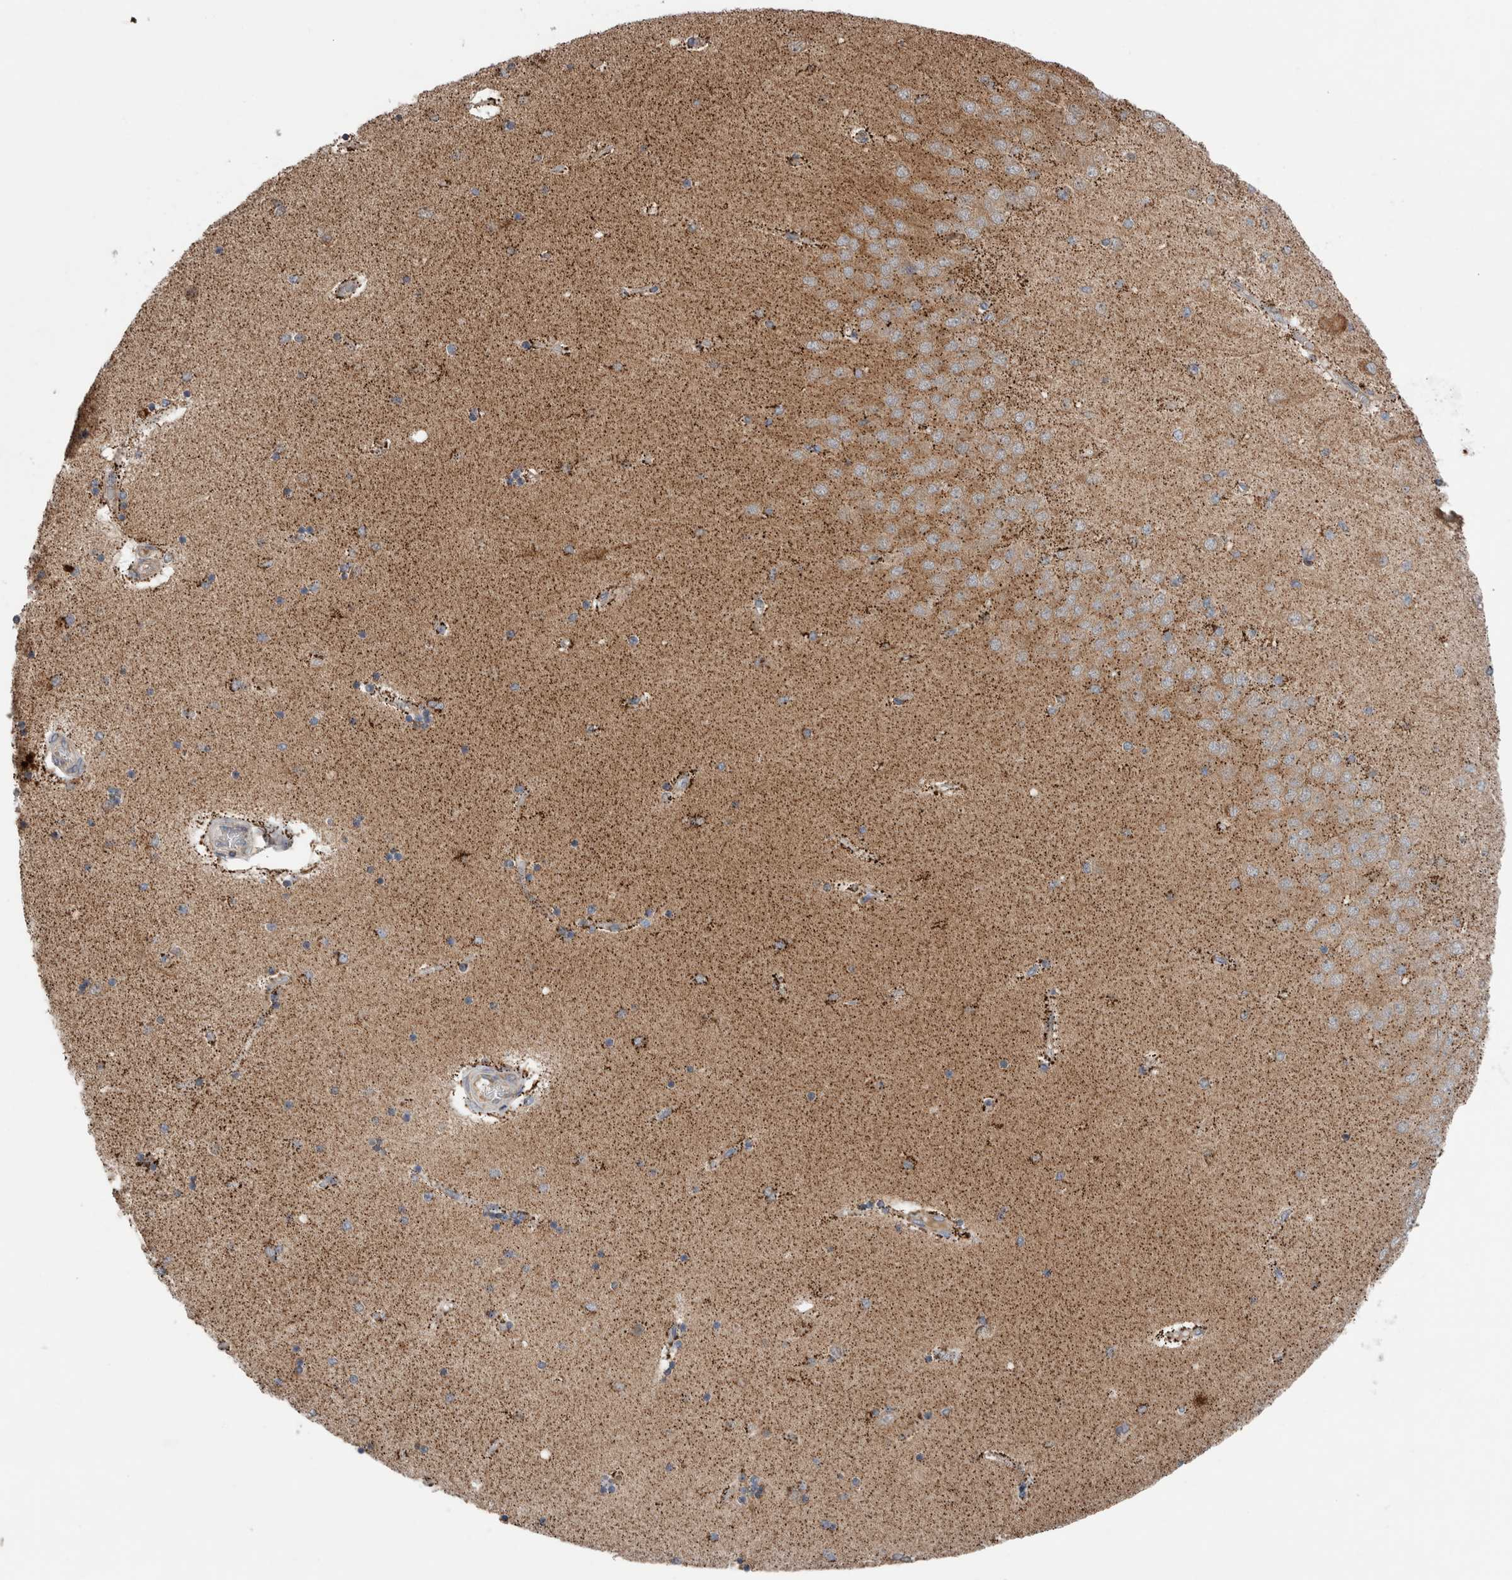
{"staining": {"intensity": "strong", "quantity": "<25%", "location": "cytoplasmic/membranous"}, "tissue": "hippocampus", "cell_type": "Glial cells", "image_type": "normal", "snomed": [{"axis": "morphology", "description": "Normal tissue, NOS"}, {"axis": "topography", "description": "Hippocampus"}], "caption": "The micrograph demonstrates staining of benign hippocampus, revealing strong cytoplasmic/membranous protein positivity (brown color) within glial cells. (DAB (3,3'-diaminobenzidine) IHC with brightfield microscopy, high magnification).", "gene": "KIF21B", "patient": {"sex": "female", "age": 54}}